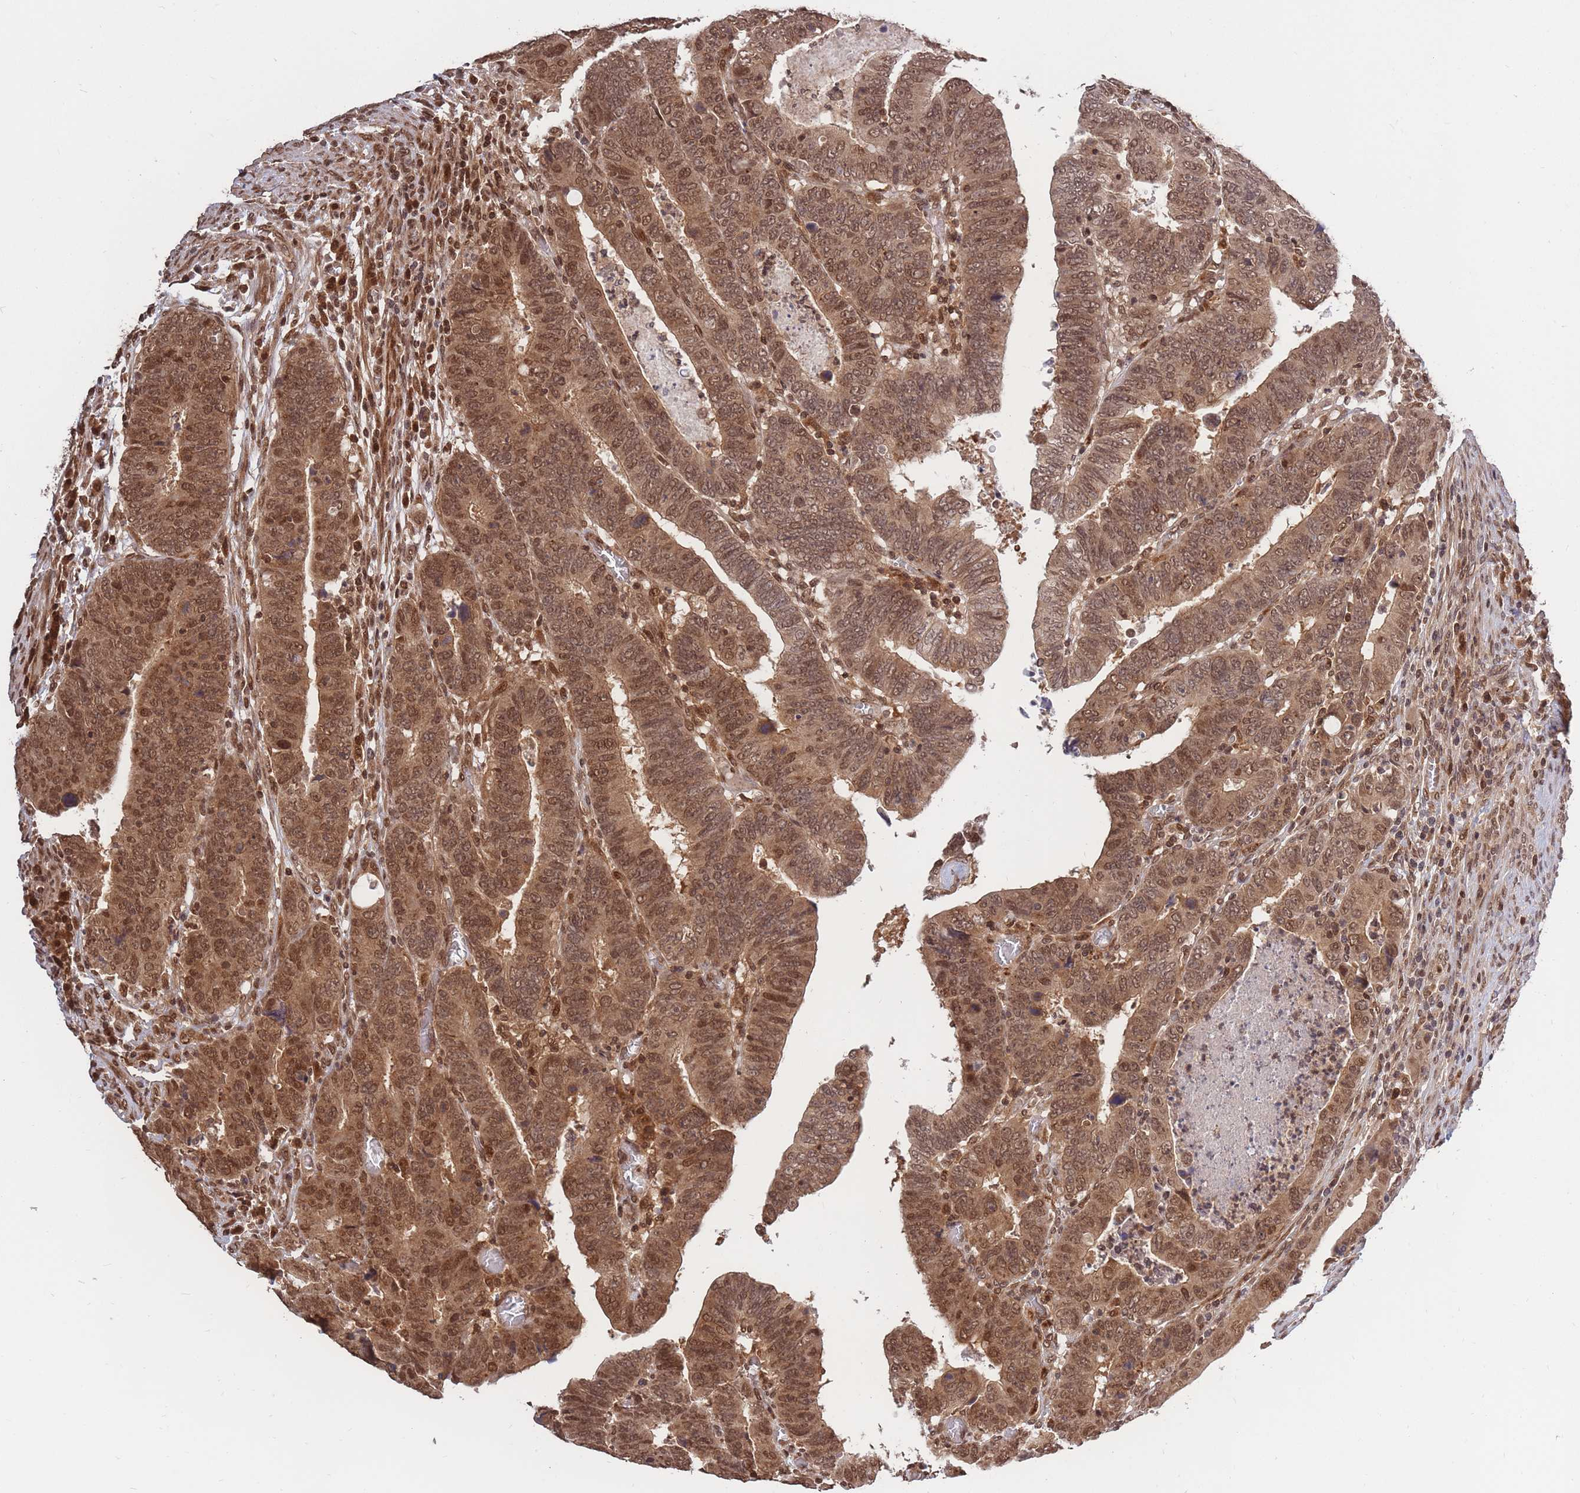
{"staining": {"intensity": "moderate", "quantity": ">75%", "location": "cytoplasmic/membranous,nuclear"}, "tissue": "colorectal cancer", "cell_type": "Tumor cells", "image_type": "cancer", "snomed": [{"axis": "morphology", "description": "Normal tissue, NOS"}, {"axis": "morphology", "description": "Adenocarcinoma, NOS"}, {"axis": "topography", "description": "Rectum"}], "caption": "Brown immunohistochemical staining in colorectal cancer shows moderate cytoplasmic/membranous and nuclear staining in approximately >75% of tumor cells.", "gene": "SRA1", "patient": {"sex": "female", "age": 65}}